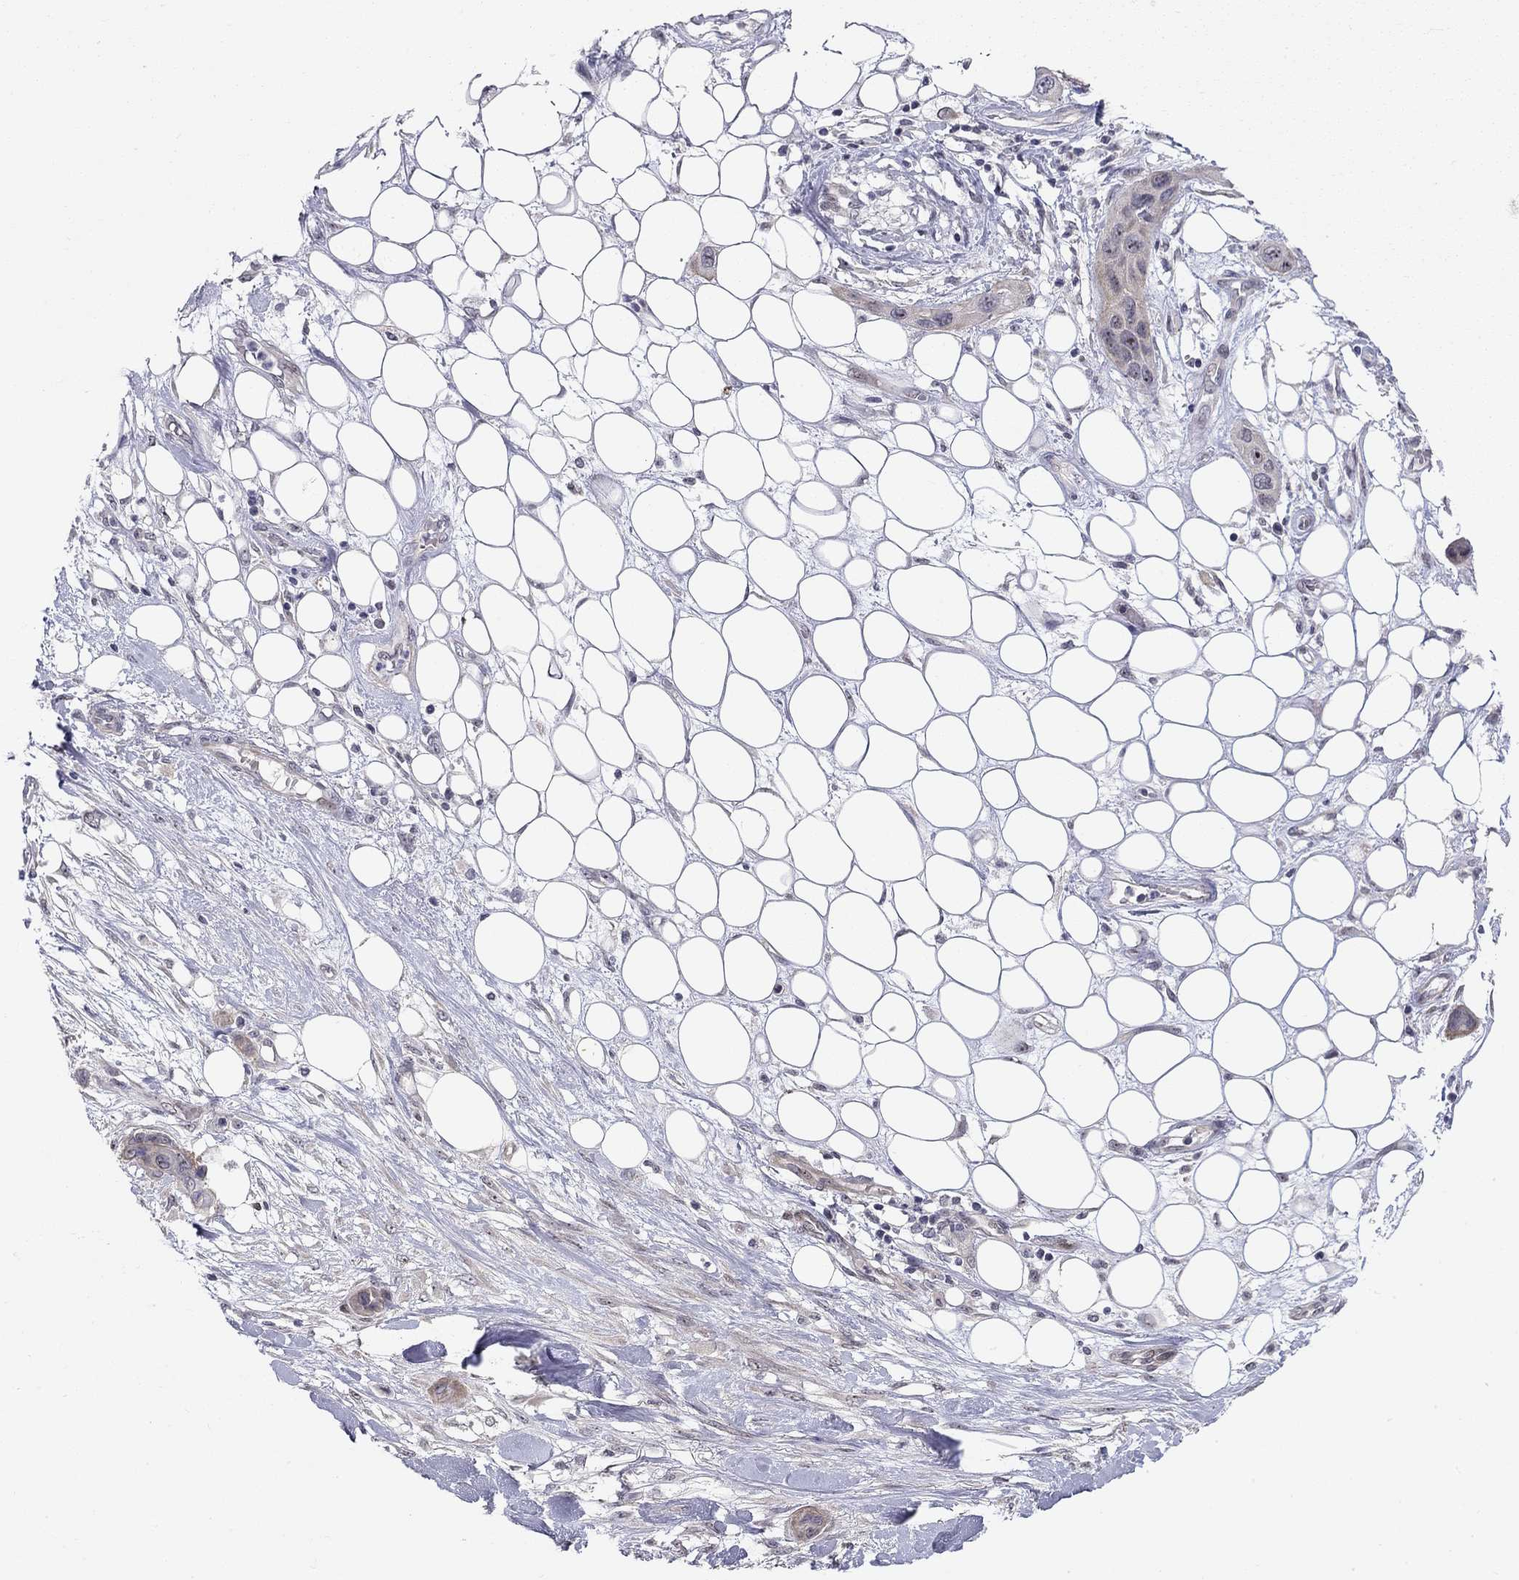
{"staining": {"intensity": "weak", "quantity": "<25%", "location": "cytoplasmic/membranous"}, "tissue": "skin cancer", "cell_type": "Tumor cells", "image_type": "cancer", "snomed": [{"axis": "morphology", "description": "Squamous cell carcinoma, NOS"}, {"axis": "topography", "description": "Skin"}], "caption": "Immunohistochemistry (IHC) micrograph of human squamous cell carcinoma (skin) stained for a protein (brown), which shows no positivity in tumor cells.", "gene": "STXBP6", "patient": {"sex": "male", "age": 79}}